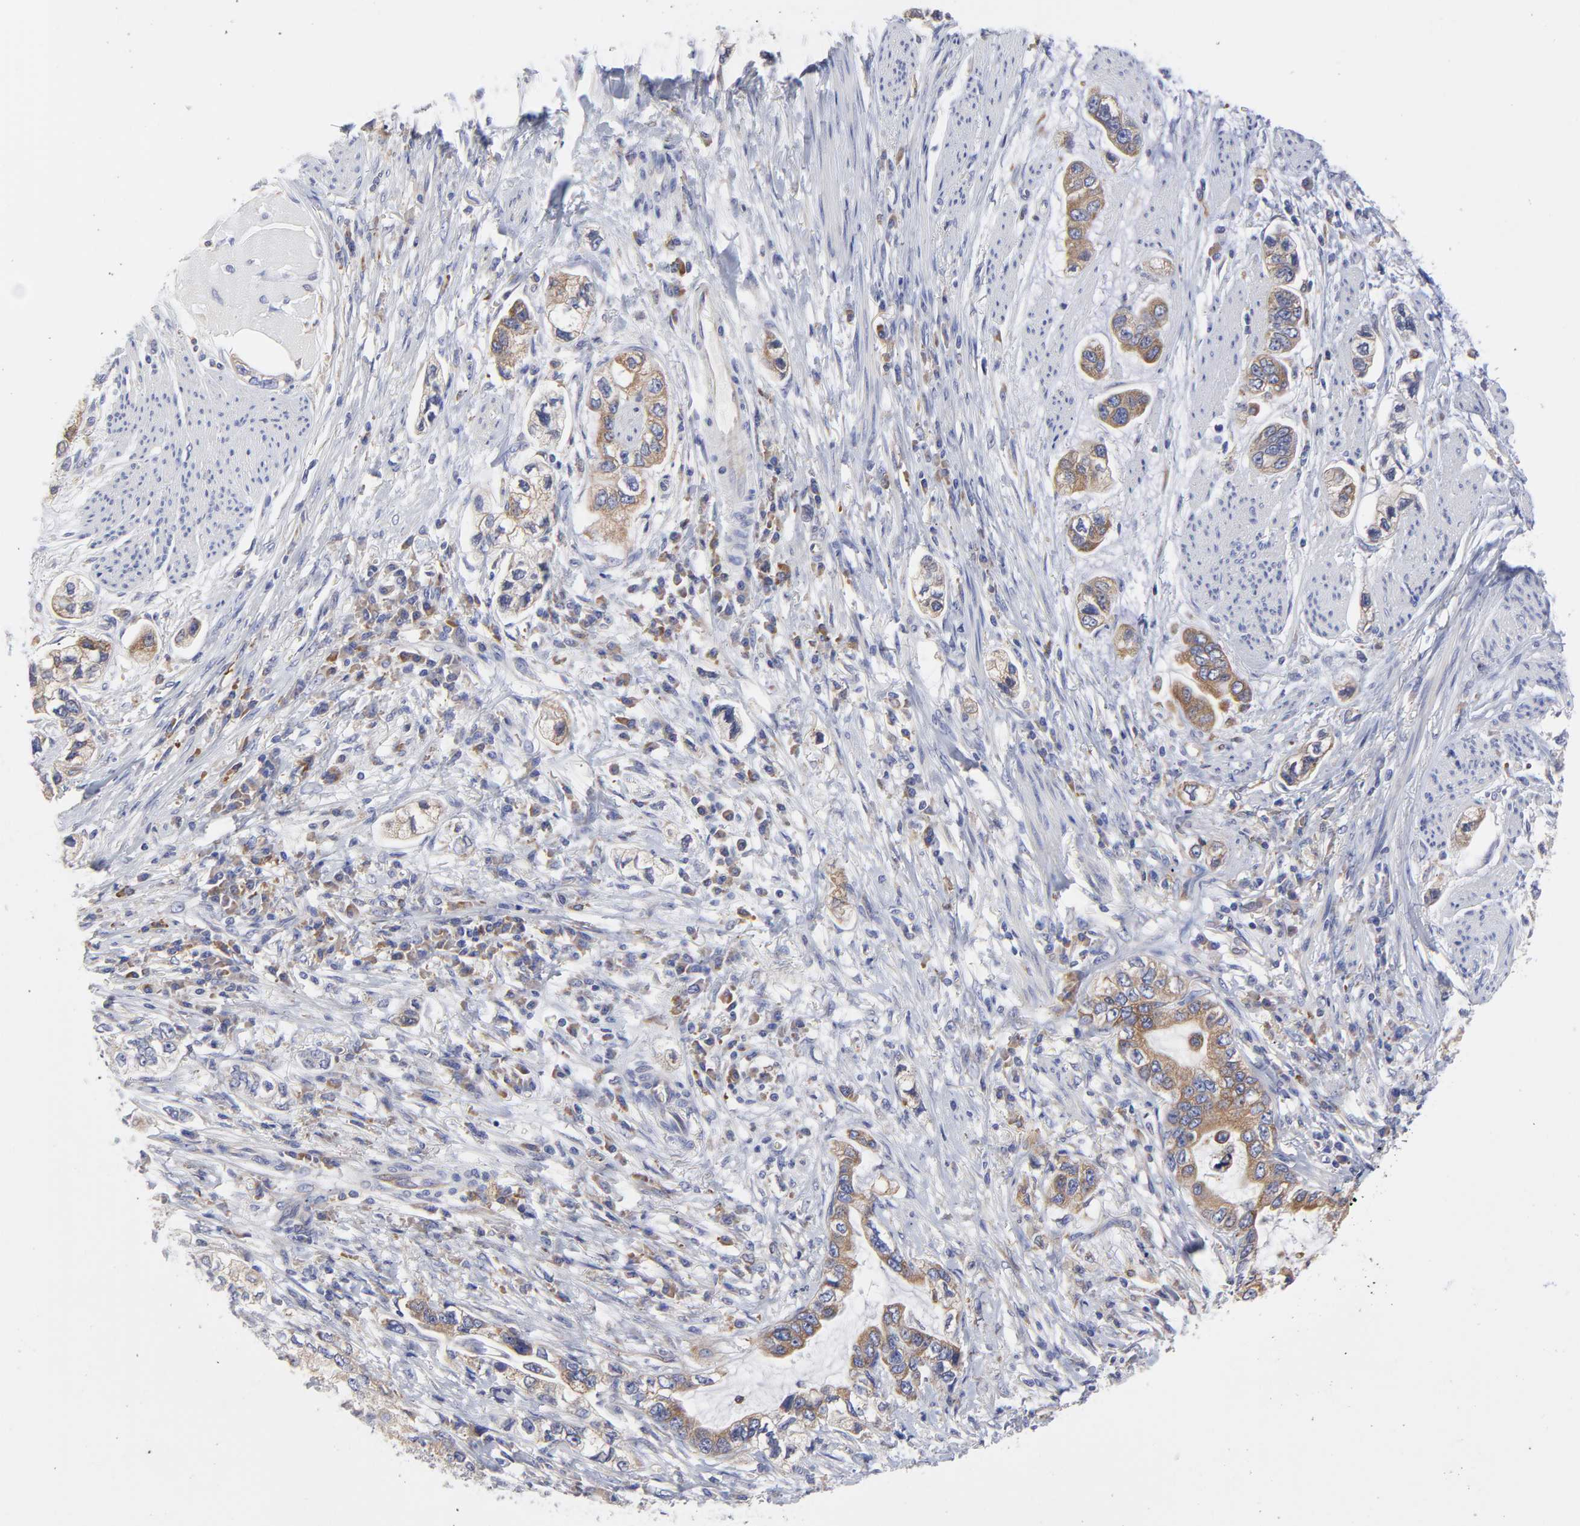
{"staining": {"intensity": "moderate", "quantity": "25%-75%", "location": "cytoplasmic/membranous"}, "tissue": "stomach cancer", "cell_type": "Tumor cells", "image_type": "cancer", "snomed": [{"axis": "morphology", "description": "Adenocarcinoma, NOS"}, {"axis": "topography", "description": "Stomach, lower"}], "caption": "Moderate cytoplasmic/membranous positivity is identified in about 25%-75% of tumor cells in stomach cancer.", "gene": "MOSPD2", "patient": {"sex": "female", "age": 93}}